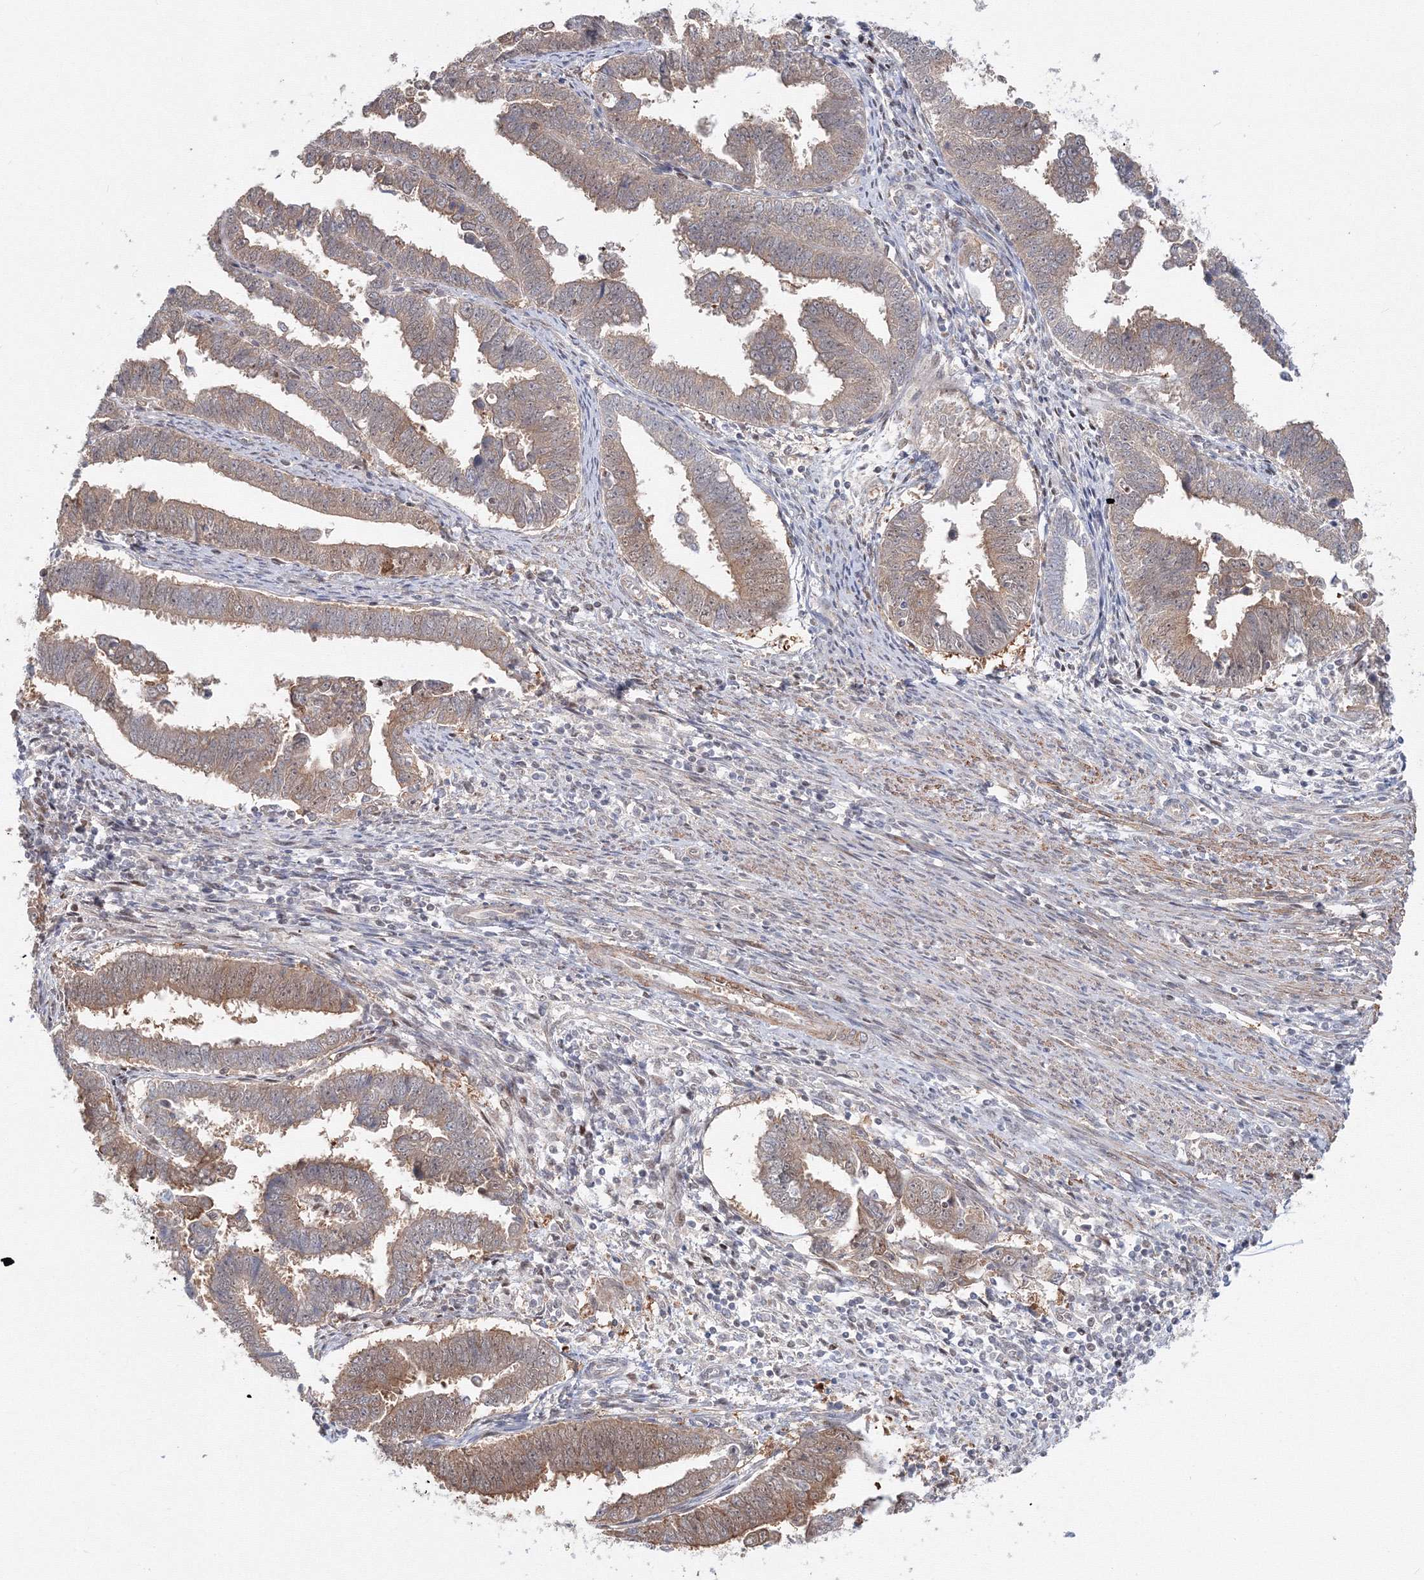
{"staining": {"intensity": "weak", "quantity": ">75%", "location": "cytoplasmic/membranous"}, "tissue": "endometrial cancer", "cell_type": "Tumor cells", "image_type": "cancer", "snomed": [{"axis": "morphology", "description": "Adenocarcinoma, NOS"}, {"axis": "topography", "description": "Endometrium"}], "caption": "Protein expression by immunohistochemistry (IHC) demonstrates weak cytoplasmic/membranous positivity in approximately >75% of tumor cells in adenocarcinoma (endometrial).", "gene": "ARHGAP21", "patient": {"sex": "female", "age": 75}}